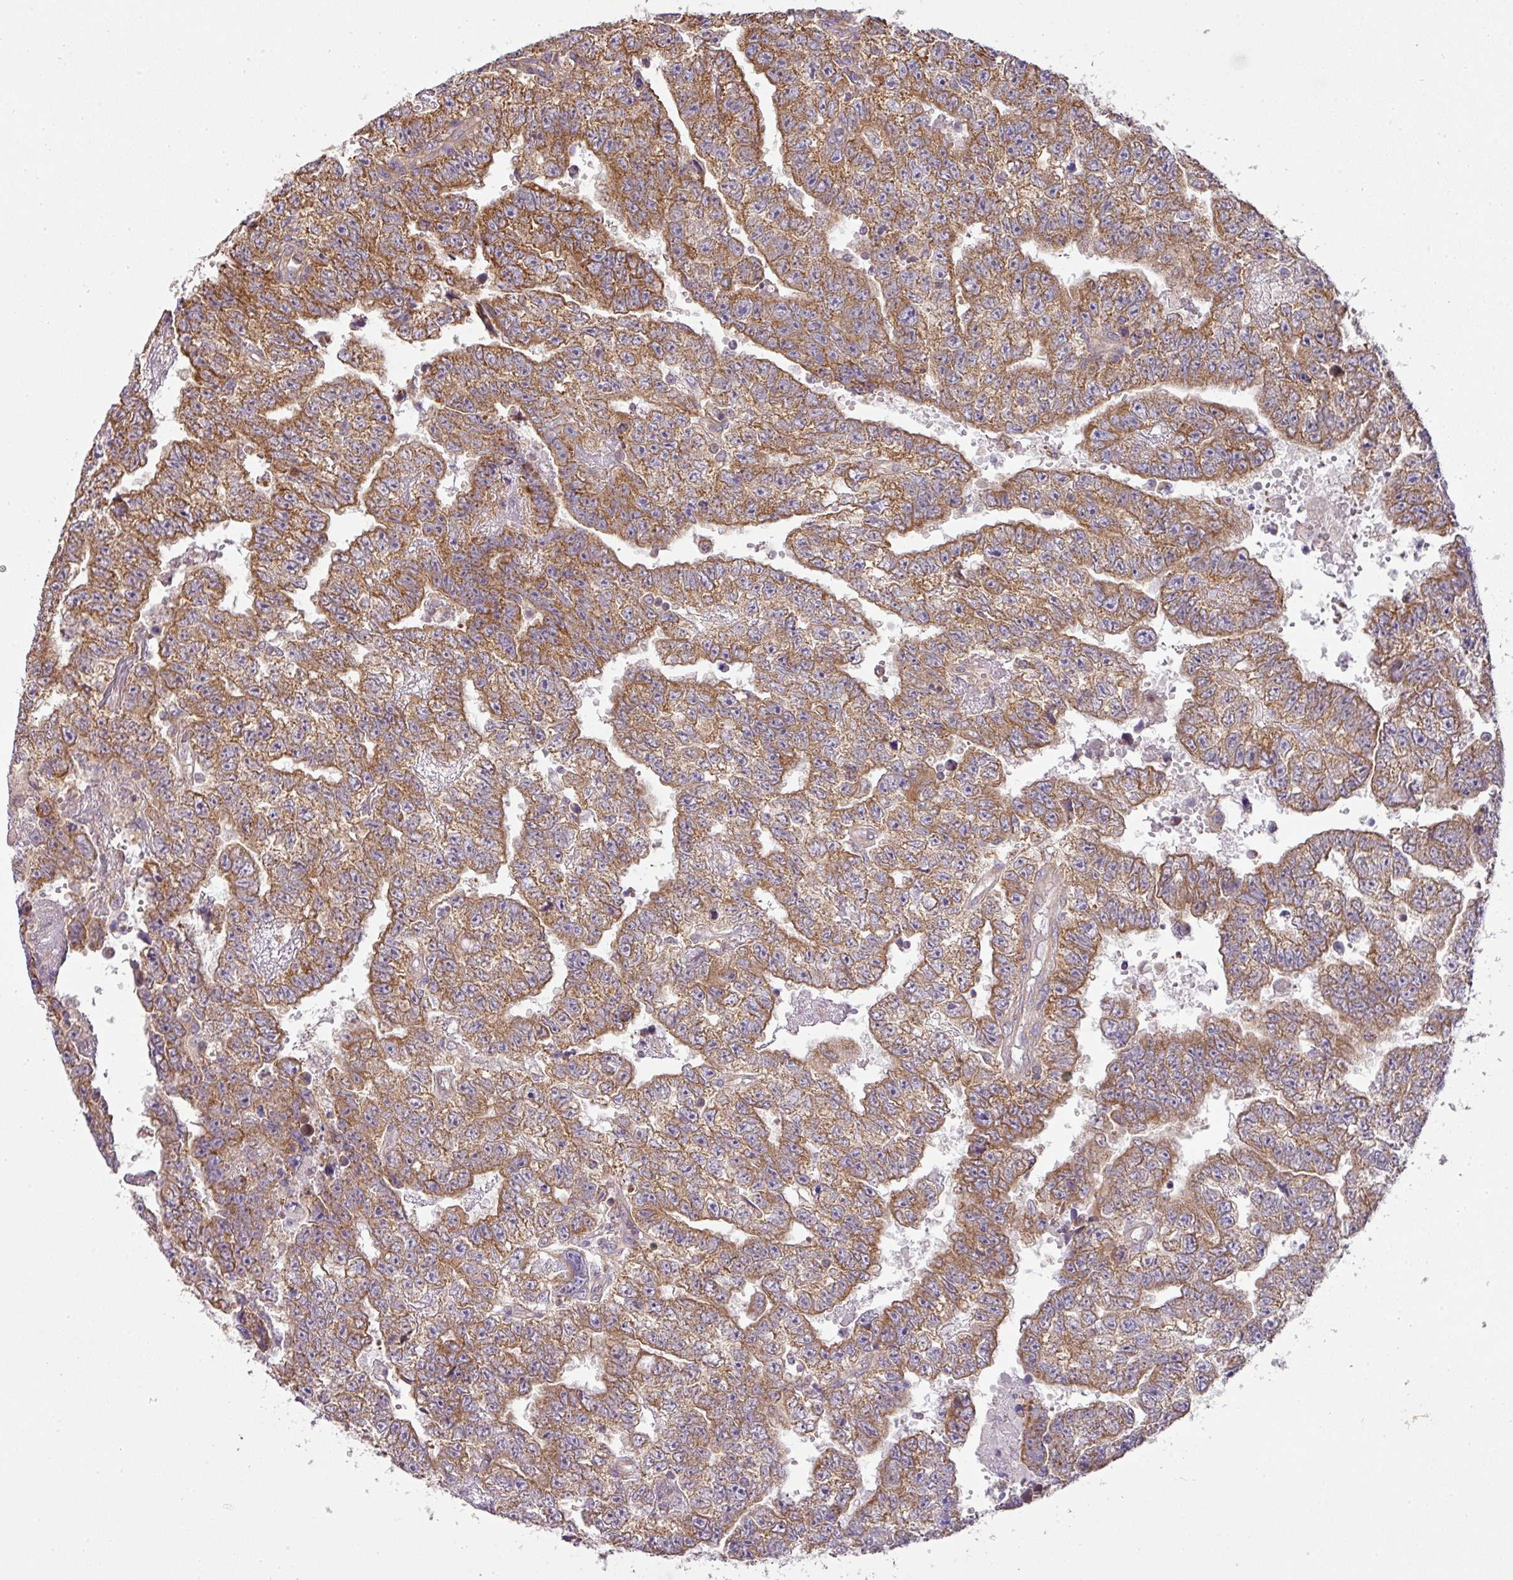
{"staining": {"intensity": "moderate", "quantity": ">75%", "location": "cytoplasmic/membranous"}, "tissue": "testis cancer", "cell_type": "Tumor cells", "image_type": "cancer", "snomed": [{"axis": "morphology", "description": "Carcinoma, Embryonal, NOS"}, {"axis": "topography", "description": "Testis"}], "caption": "DAB (3,3'-diaminobenzidine) immunohistochemical staining of human embryonal carcinoma (testis) exhibits moderate cytoplasmic/membranous protein staining in approximately >75% of tumor cells. Using DAB (3,3'-diaminobenzidine) (brown) and hematoxylin (blue) stains, captured at high magnification using brightfield microscopy.", "gene": "ZNF211", "patient": {"sex": "male", "age": 25}}